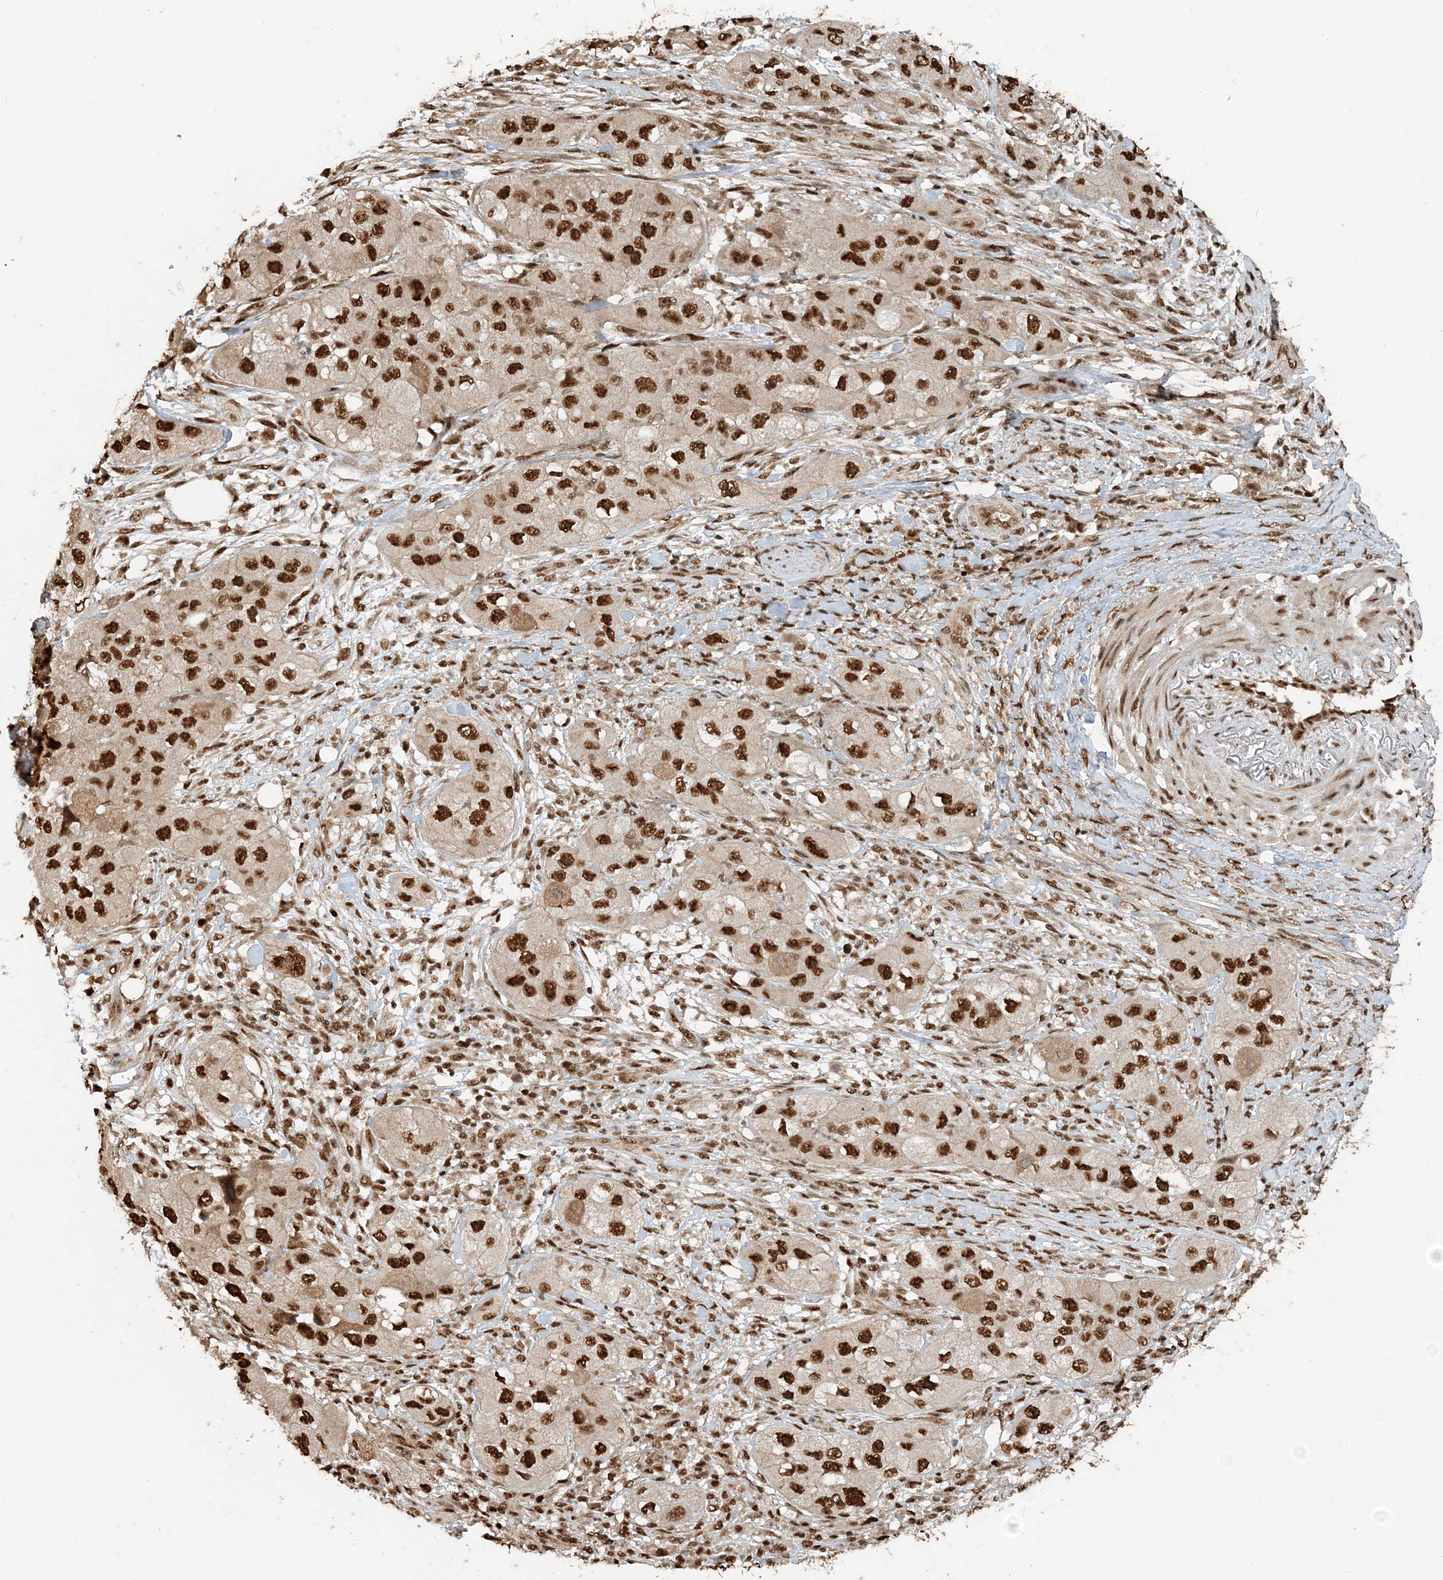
{"staining": {"intensity": "strong", "quantity": ">75%", "location": "nuclear"}, "tissue": "skin cancer", "cell_type": "Tumor cells", "image_type": "cancer", "snomed": [{"axis": "morphology", "description": "Squamous cell carcinoma, NOS"}, {"axis": "topography", "description": "Skin"}, {"axis": "topography", "description": "Subcutis"}], "caption": "There is high levels of strong nuclear expression in tumor cells of skin cancer (squamous cell carcinoma), as demonstrated by immunohistochemical staining (brown color).", "gene": "ARHGAP35", "patient": {"sex": "male", "age": 73}}